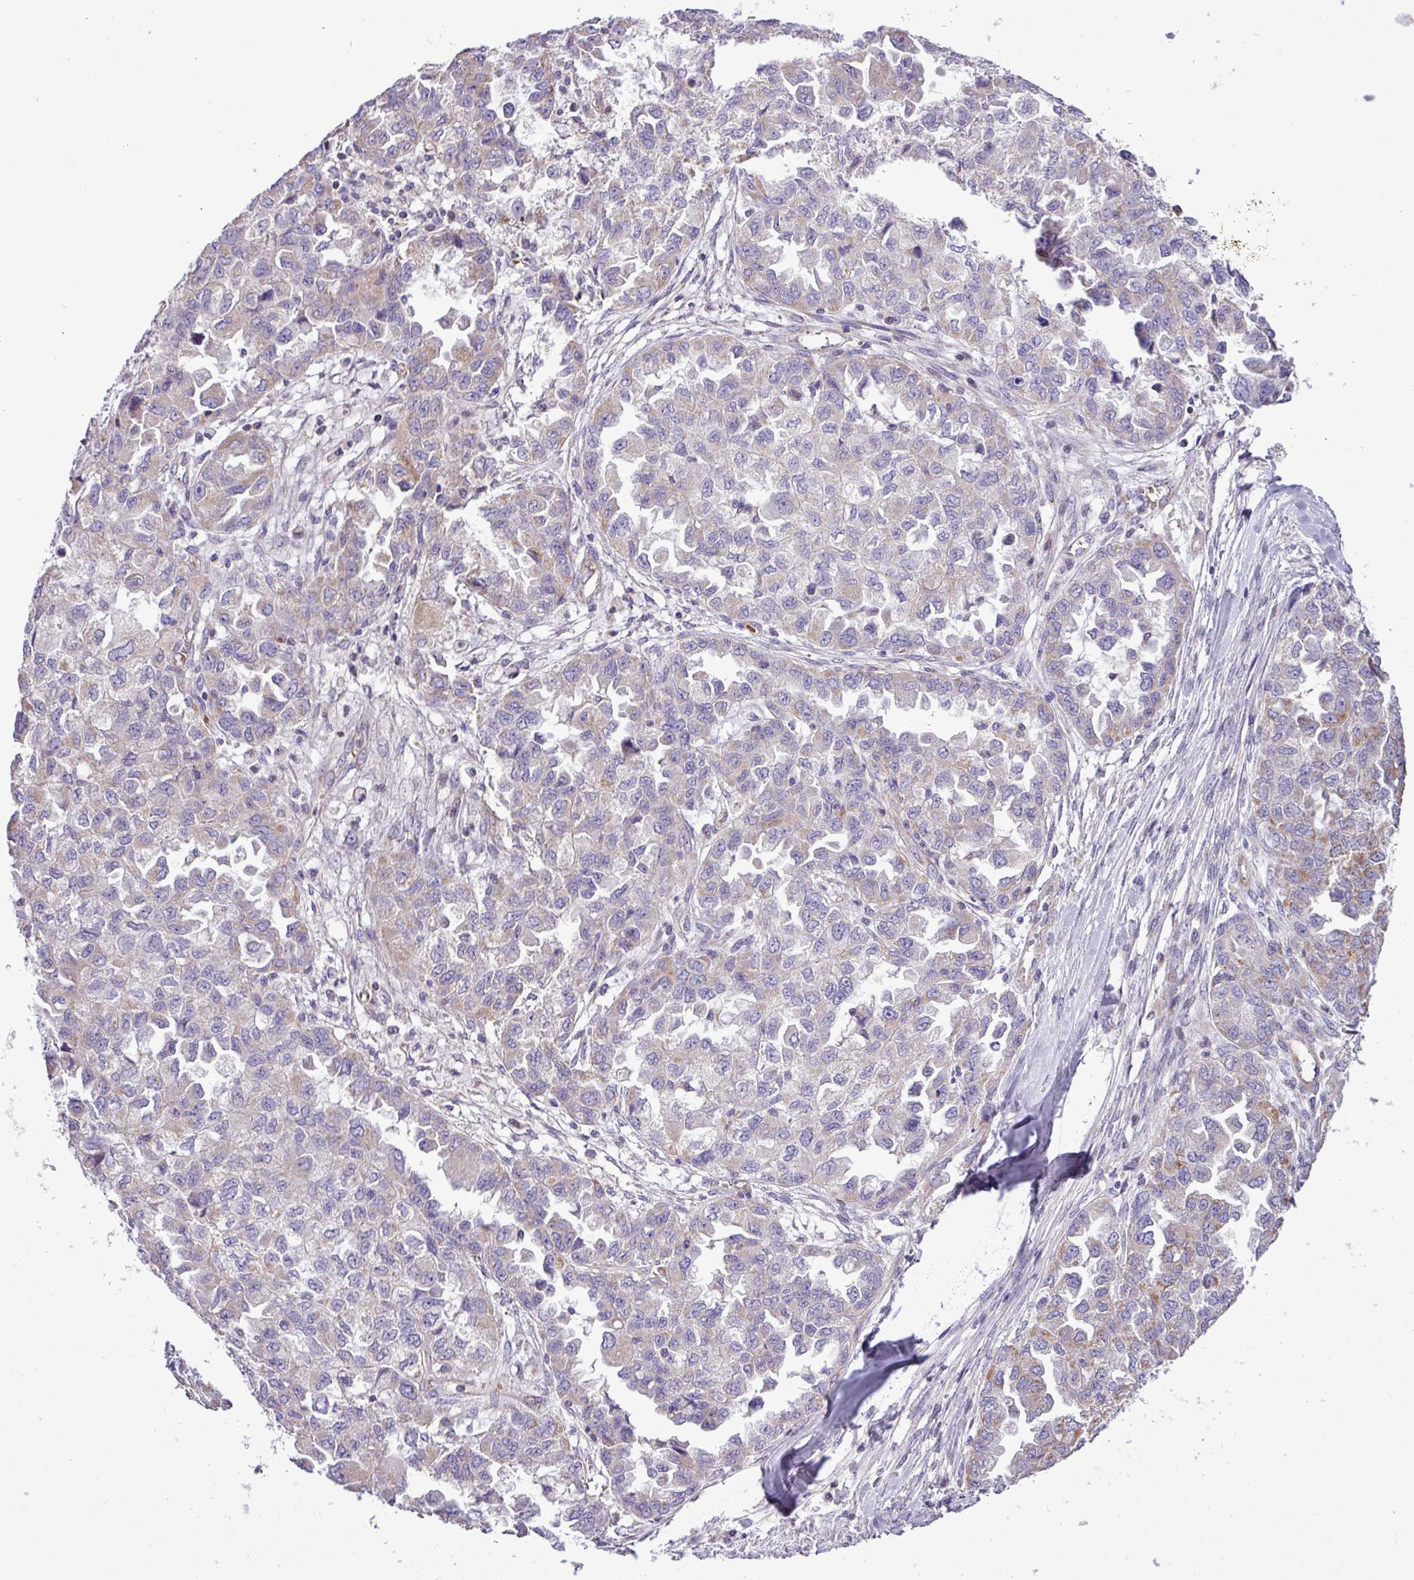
{"staining": {"intensity": "moderate", "quantity": "<25%", "location": "cytoplasmic/membranous"}, "tissue": "ovarian cancer", "cell_type": "Tumor cells", "image_type": "cancer", "snomed": [{"axis": "morphology", "description": "Cystadenocarcinoma, serous, NOS"}, {"axis": "topography", "description": "Ovary"}], "caption": "A photomicrograph showing moderate cytoplasmic/membranous positivity in about <25% of tumor cells in ovarian serous cystadenocarcinoma, as visualized by brown immunohistochemical staining.", "gene": "FAM183A", "patient": {"sex": "female", "age": 84}}